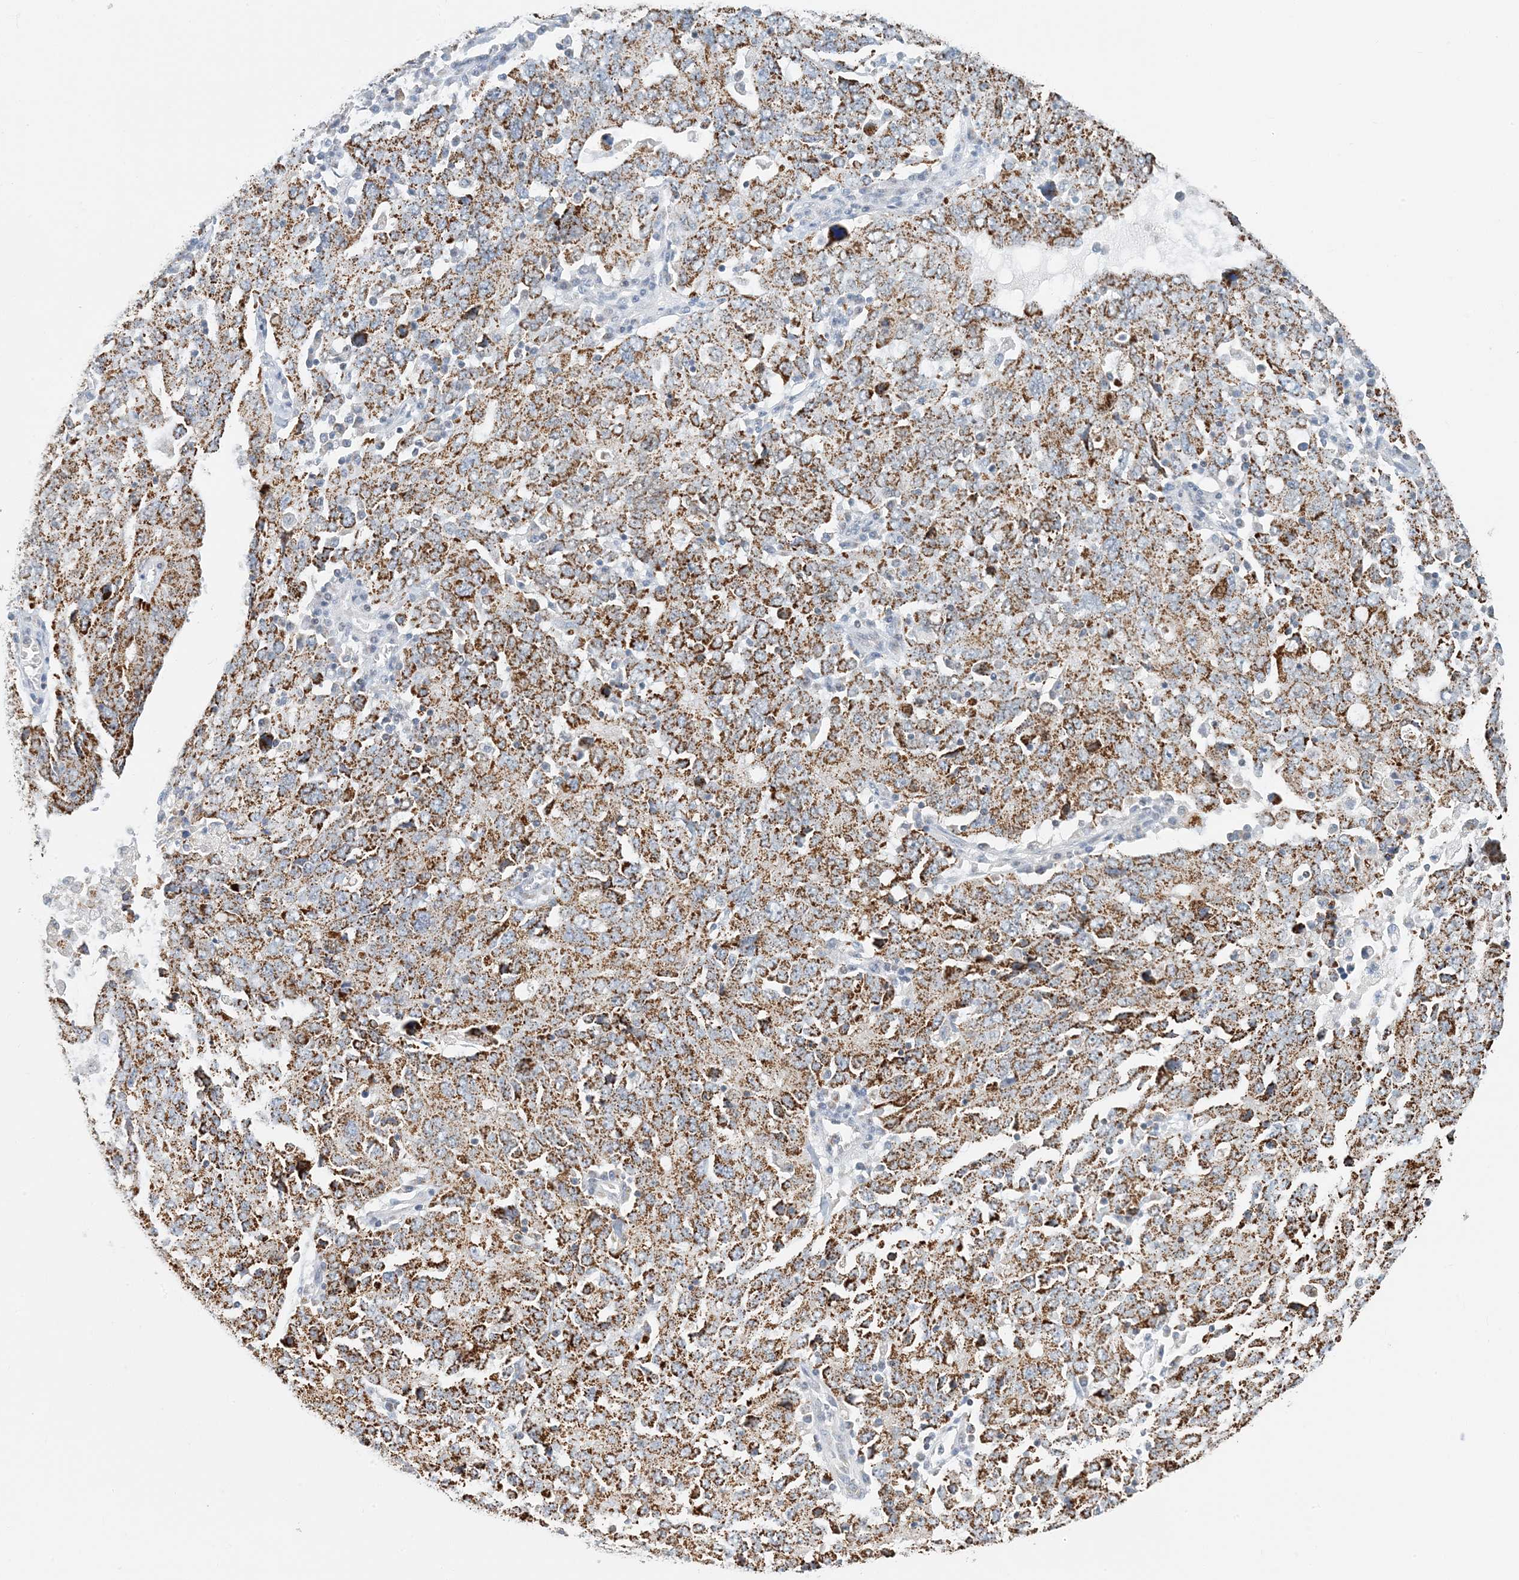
{"staining": {"intensity": "strong", "quantity": ">75%", "location": "cytoplasmic/membranous"}, "tissue": "ovarian cancer", "cell_type": "Tumor cells", "image_type": "cancer", "snomed": [{"axis": "morphology", "description": "Carcinoma, endometroid"}, {"axis": "topography", "description": "Ovary"}], "caption": "Ovarian cancer was stained to show a protein in brown. There is high levels of strong cytoplasmic/membranous positivity in about >75% of tumor cells. Using DAB (3,3'-diaminobenzidine) (brown) and hematoxylin (blue) stains, captured at high magnification using brightfield microscopy.", "gene": "BDH1", "patient": {"sex": "female", "age": 62}}